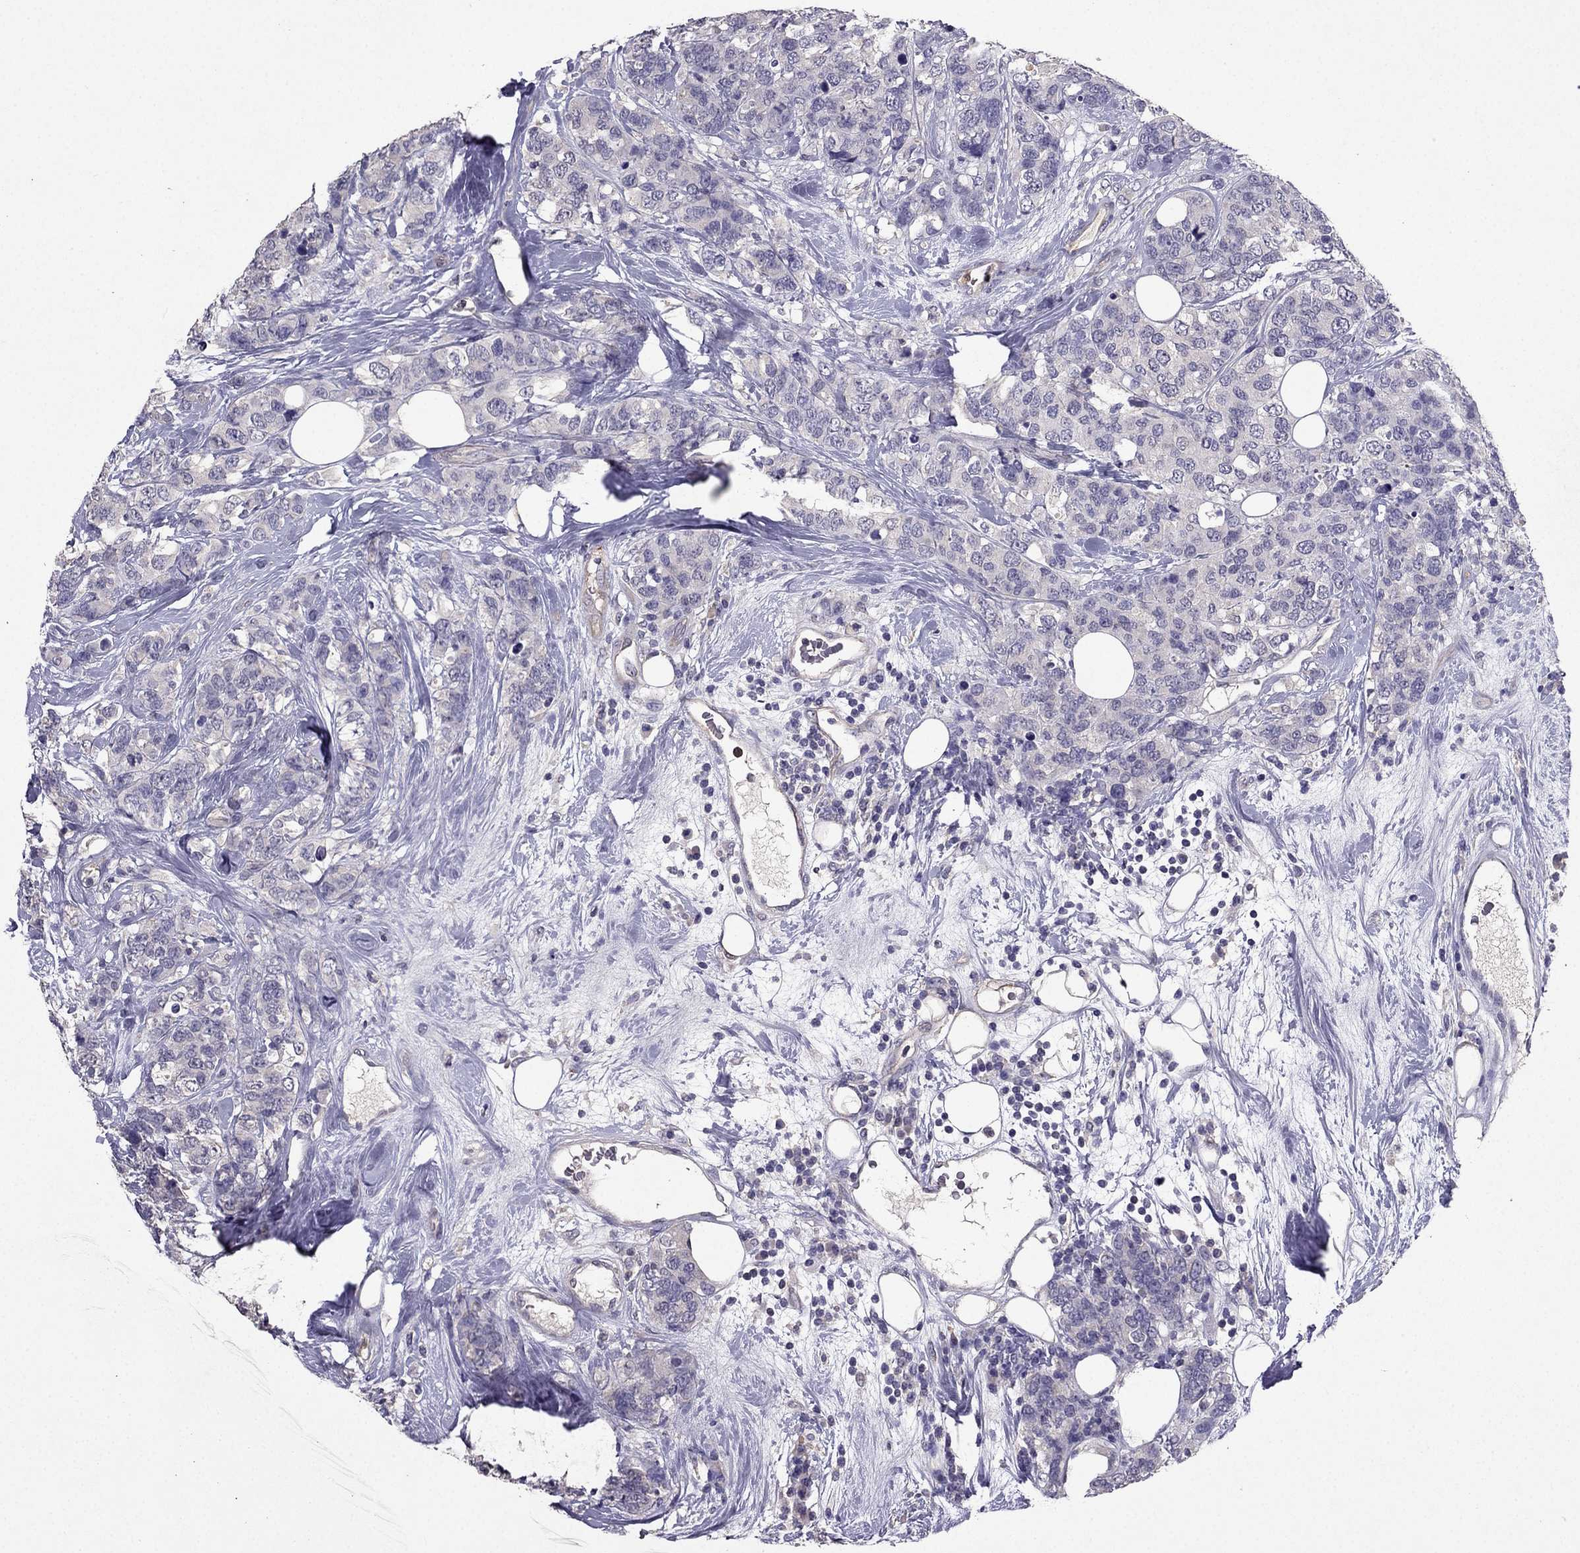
{"staining": {"intensity": "negative", "quantity": "none", "location": "none"}, "tissue": "breast cancer", "cell_type": "Tumor cells", "image_type": "cancer", "snomed": [{"axis": "morphology", "description": "Lobular carcinoma"}, {"axis": "topography", "description": "Breast"}], "caption": "Tumor cells are negative for brown protein staining in lobular carcinoma (breast).", "gene": "RFLNB", "patient": {"sex": "female", "age": 59}}